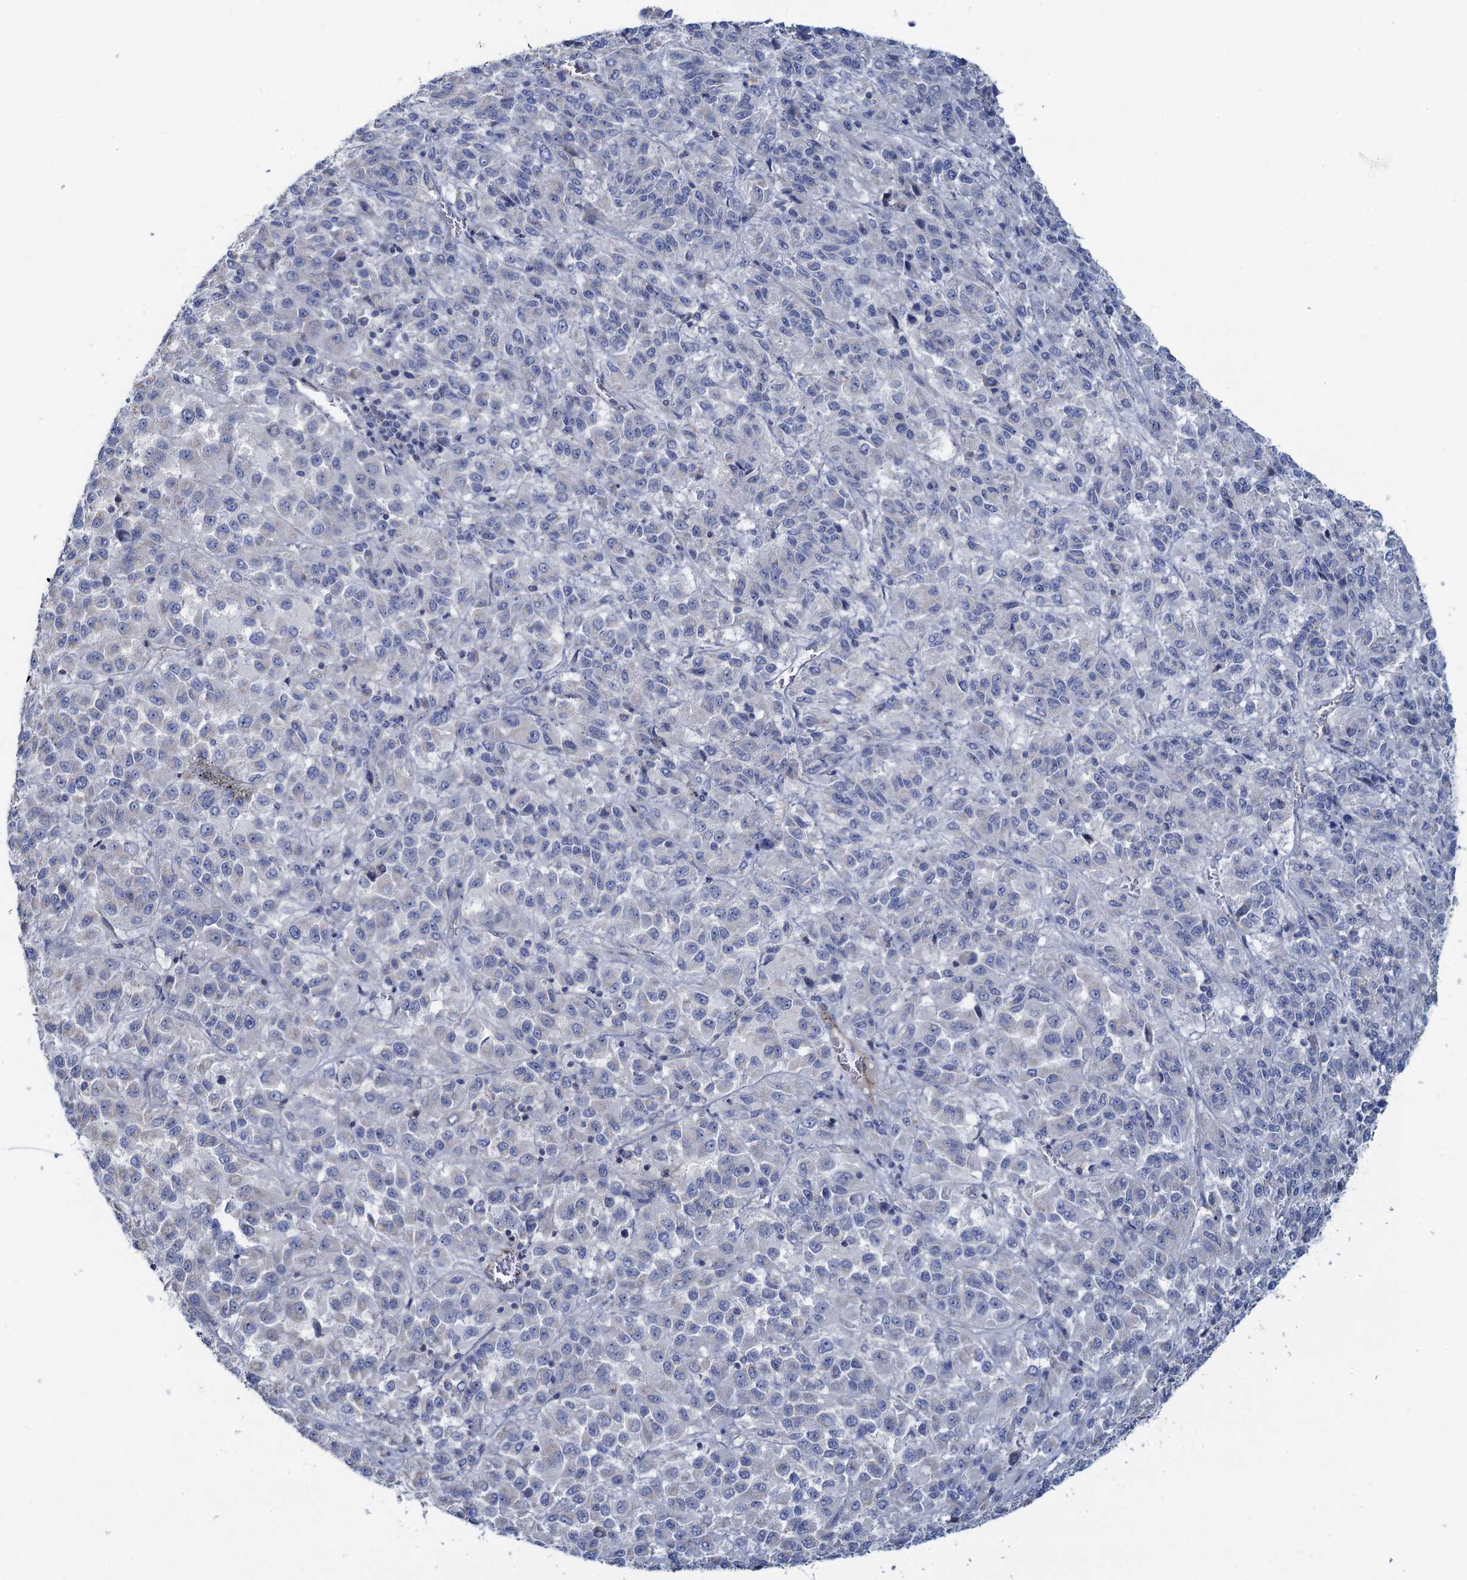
{"staining": {"intensity": "negative", "quantity": "none", "location": "none"}, "tissue": "melanoma", "cell_type": "Tumor cells", "image_type": "cancer", "snomed": [{"axis": "morphology", "description": "Malignant melanoma, Metastatic site"}, {"axis": "topography", "description": "Lung"}], "caption": "High magnification brightfield microscopy of malignant melanoma (metastatic site) stained with DAB (brown) and counterstained with hematoxylin (blue): tumor cells show no significant positivity.", "gene": "PLLP", "patient": {"sex": "male", "age": 64}}